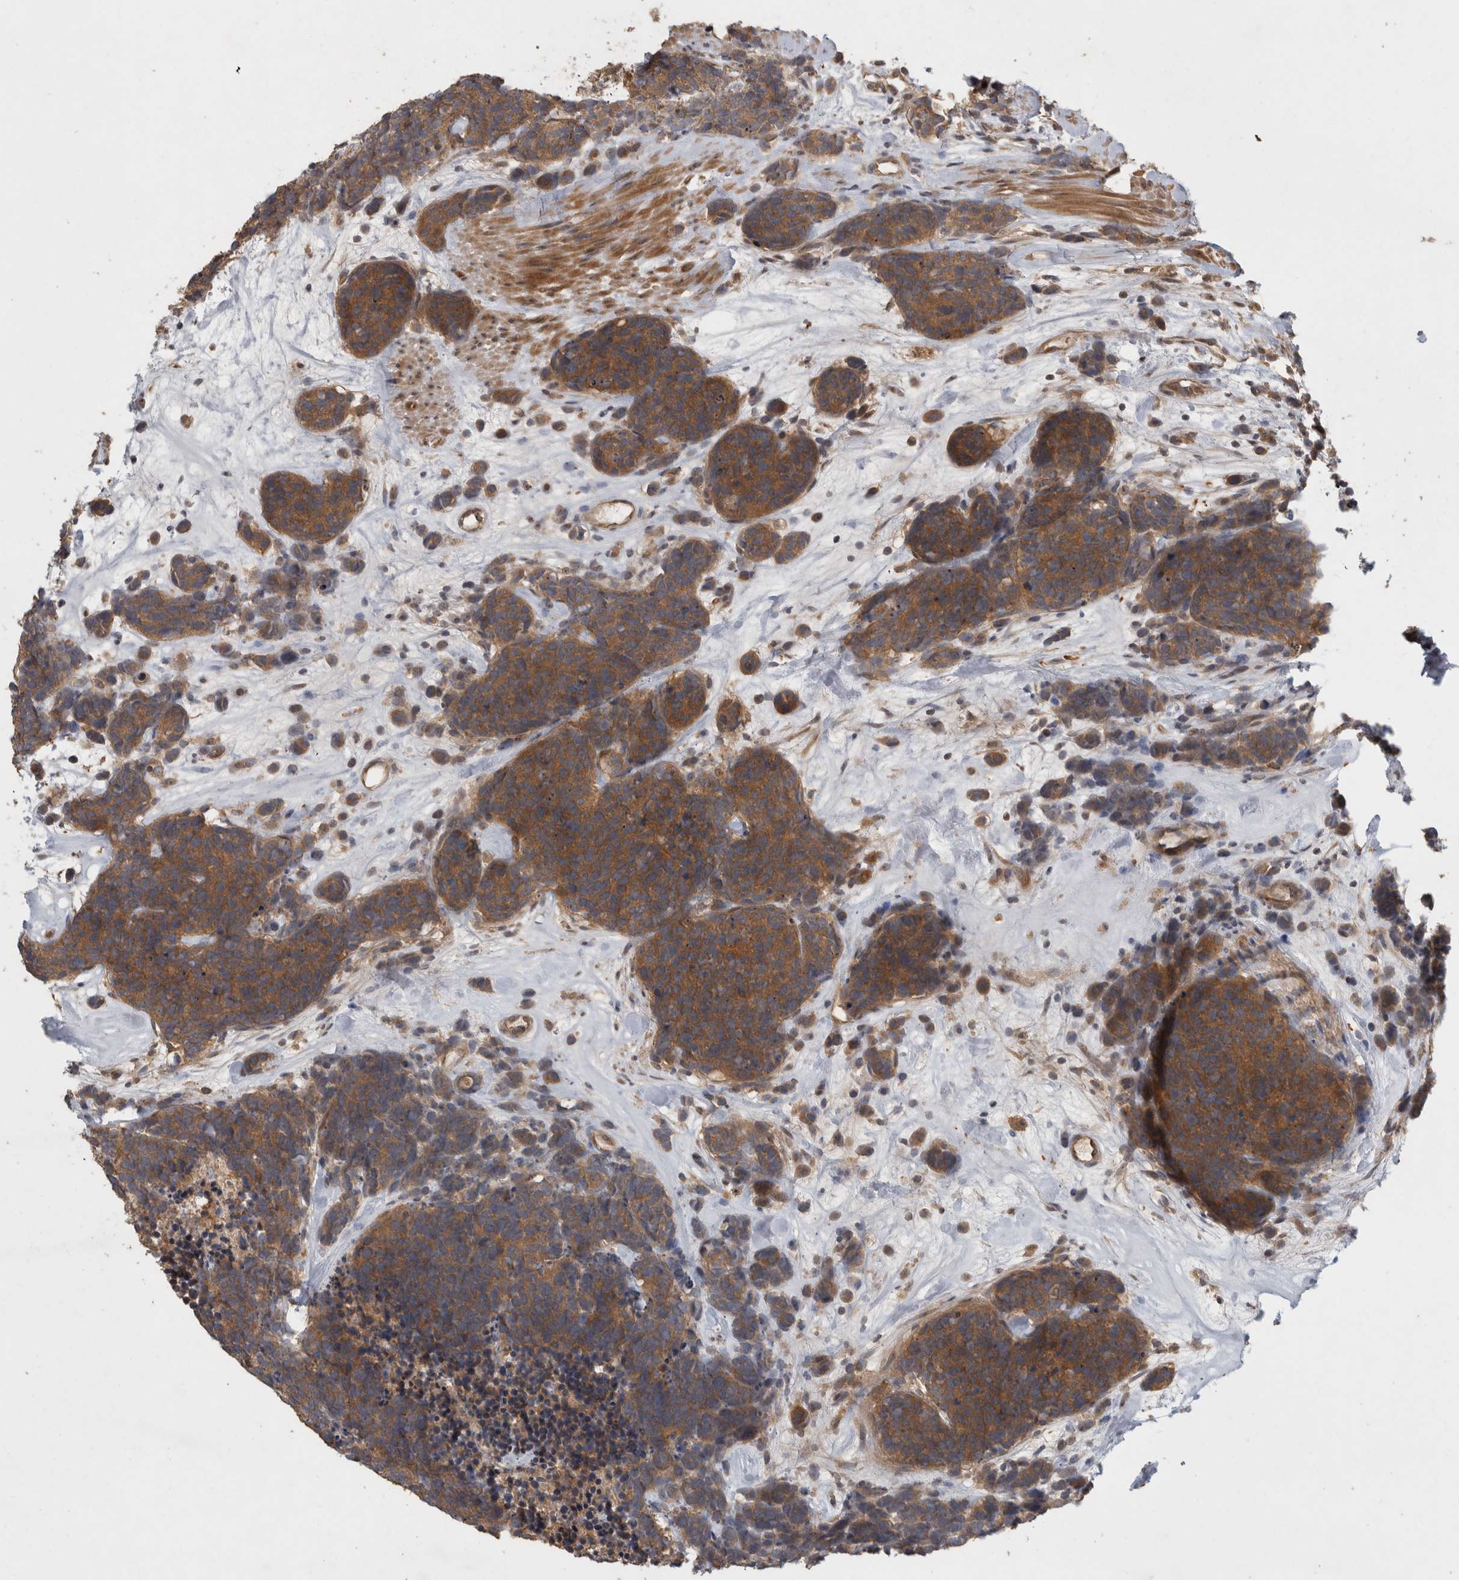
{"staining": {"intensity": "moderate", "quantity": ">75%", "location": "cytoplasmic/membranous"}, "tissue": "carcinoid", "cell_type": "Tumor cells", "image_type": "cancer", "snomed": [{"axis": "morphology", "description": "Carcinoma, NOS"}, {"axis": "morphology", "description": "Carcinoid, malignant, NOS"}, {"axis": "topography", "description": "Urinary bladder"}], "caption": "Immunohistochemistry (IHC) photomicrograph of human carcinoma stained for a protein (brown), which exhibits medium levels of moderate cytoplasmic/membranous expression in approximately >75% of tumor cells.", "gene": "VEPH1", "patient": {"sex": "male", "age": 57}}